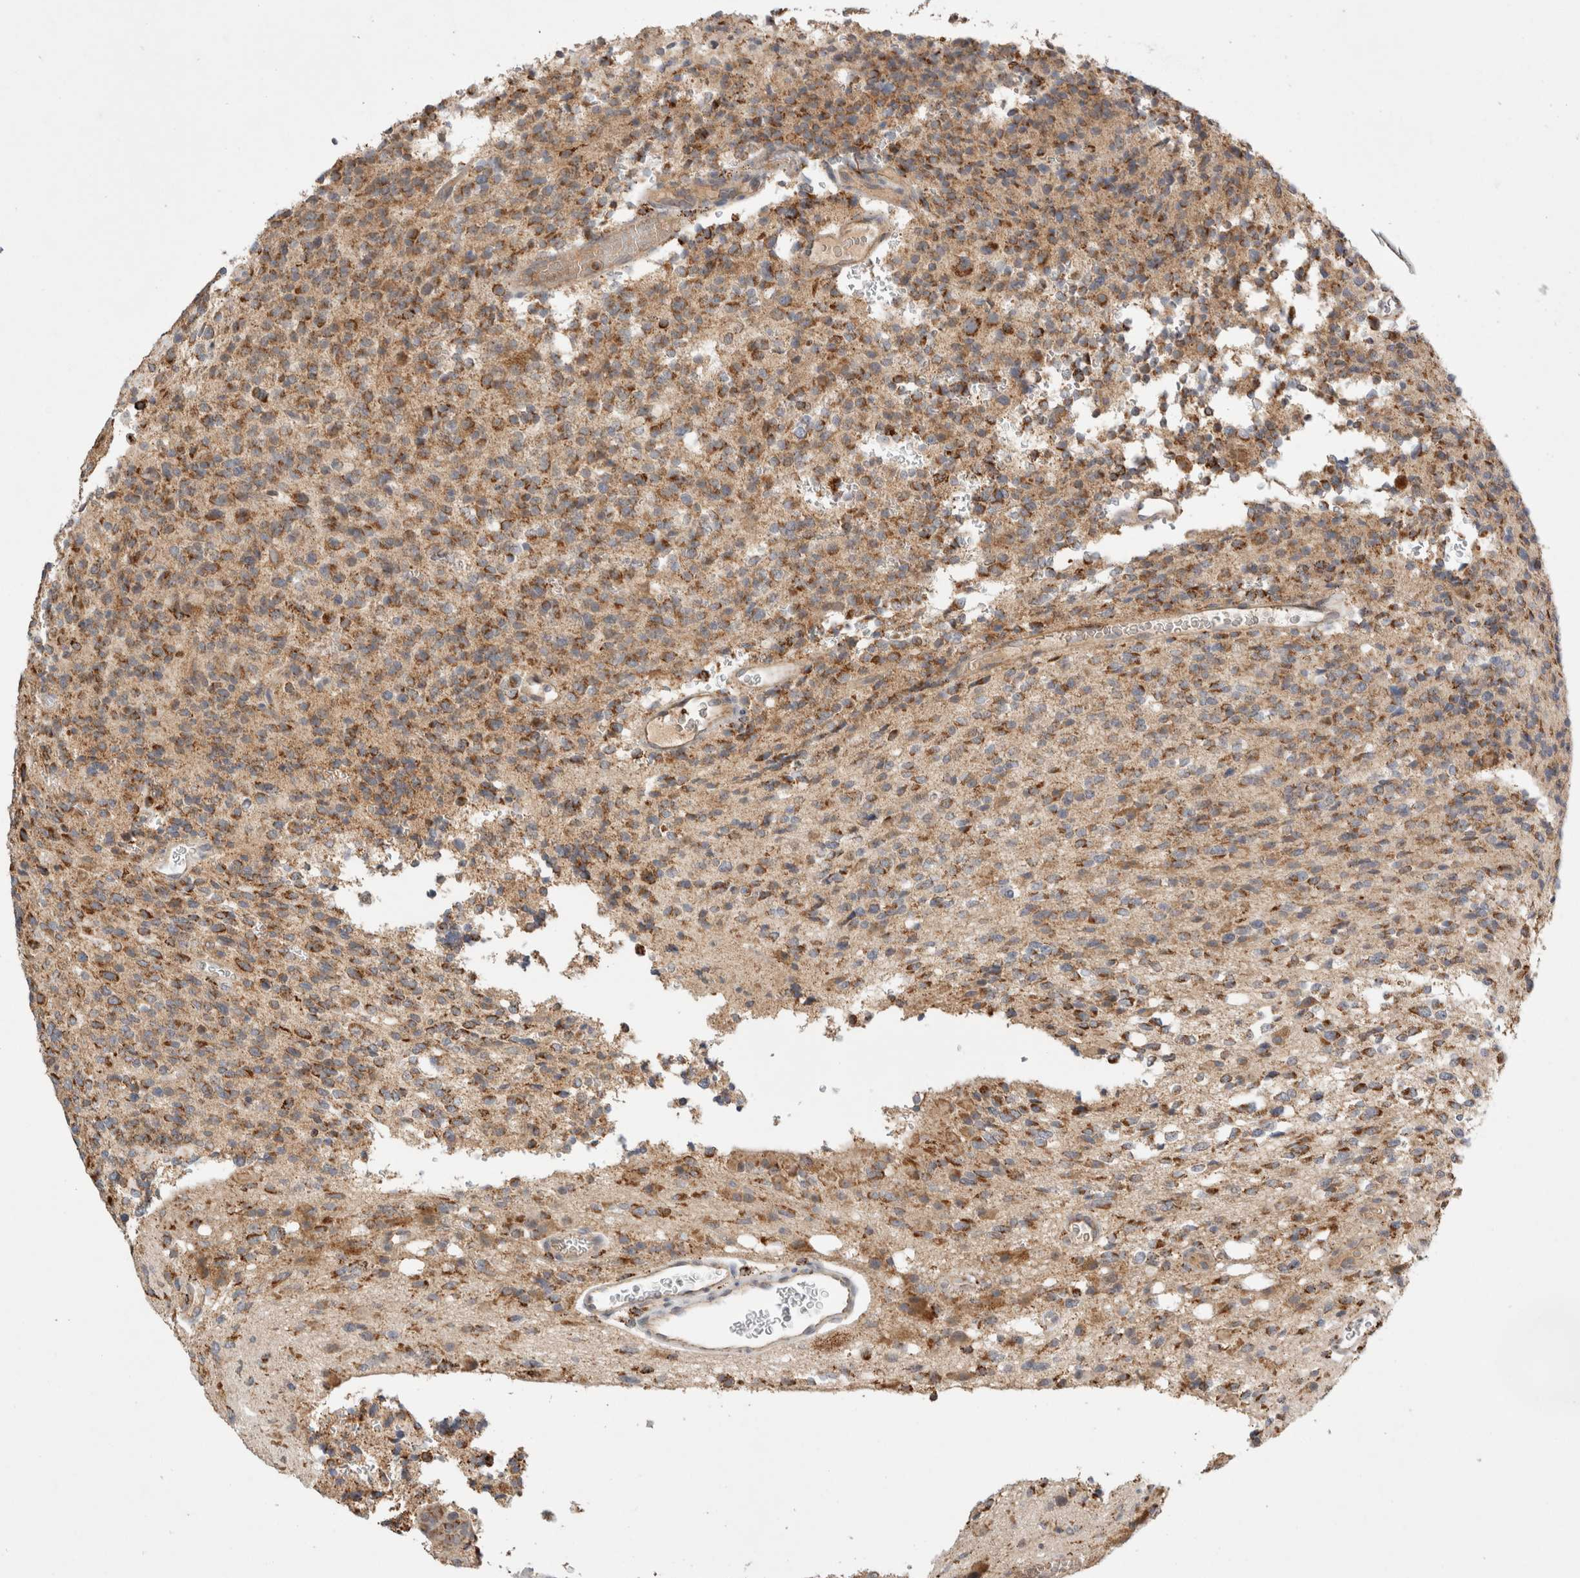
{"staining": {"intensity": "moderate", "quantity": ">75%", "location": "cytoplasmic/membranous"}, "tissue": "glioma", "cell_type": "Tumor cells", "image_type": "cancer", "snomed": [{"axis": "morphology", "description": "Glioma, malignant, High grade"}, {"axis": "topography", "description": "Brain"}], "caption": "Immunohistochemistry photomicrograph of neoplastic tissue: human malignant glioma (high-grade) stained using immunohistochemistry displays medium levels of moderate protein expression localized specifically in the cytoplasmic/membranous of tumor cells, appearing as a cytoplasmic/membranous brown color.", "gene": "HROB", "patient": {"sex": "male", "age": 34}}